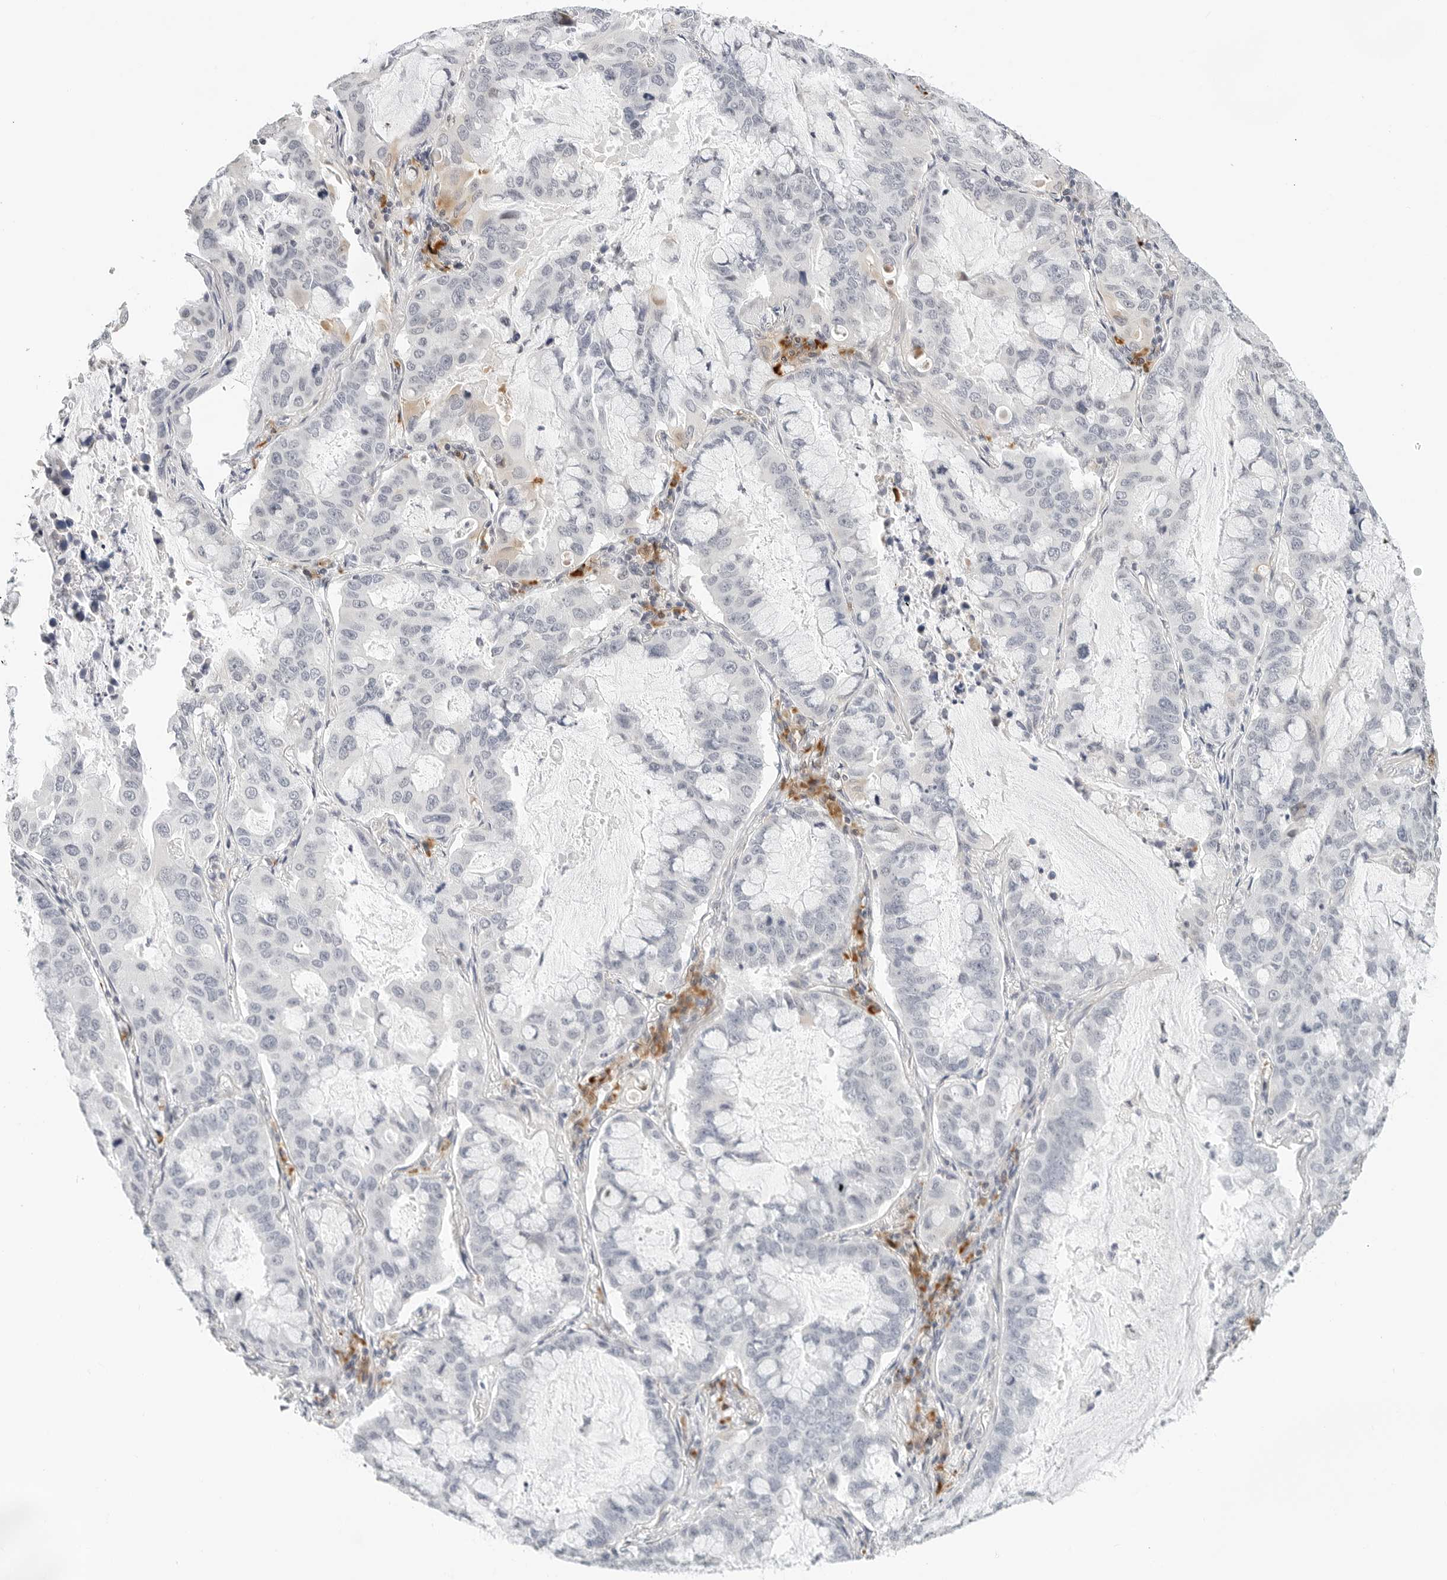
{"staining": {"intensity": "negative", "quantity": "none", "location": "none"}, "tissue": "lung cancer", "cell_type": "Tumor cells", "image_type": "cancer", "snomed": [{"axis": "morphology", "description": "Adenocarcinoma, NOS"}, {"axis": "topography", "description": "Lung"}], "caption": "This is a image of immunohistochemistry (IHC) staining of lung cancer, which shows no expression in tumor cells.", "gene": "PARP10", "patient": {"sex": "male", "age": 64}}